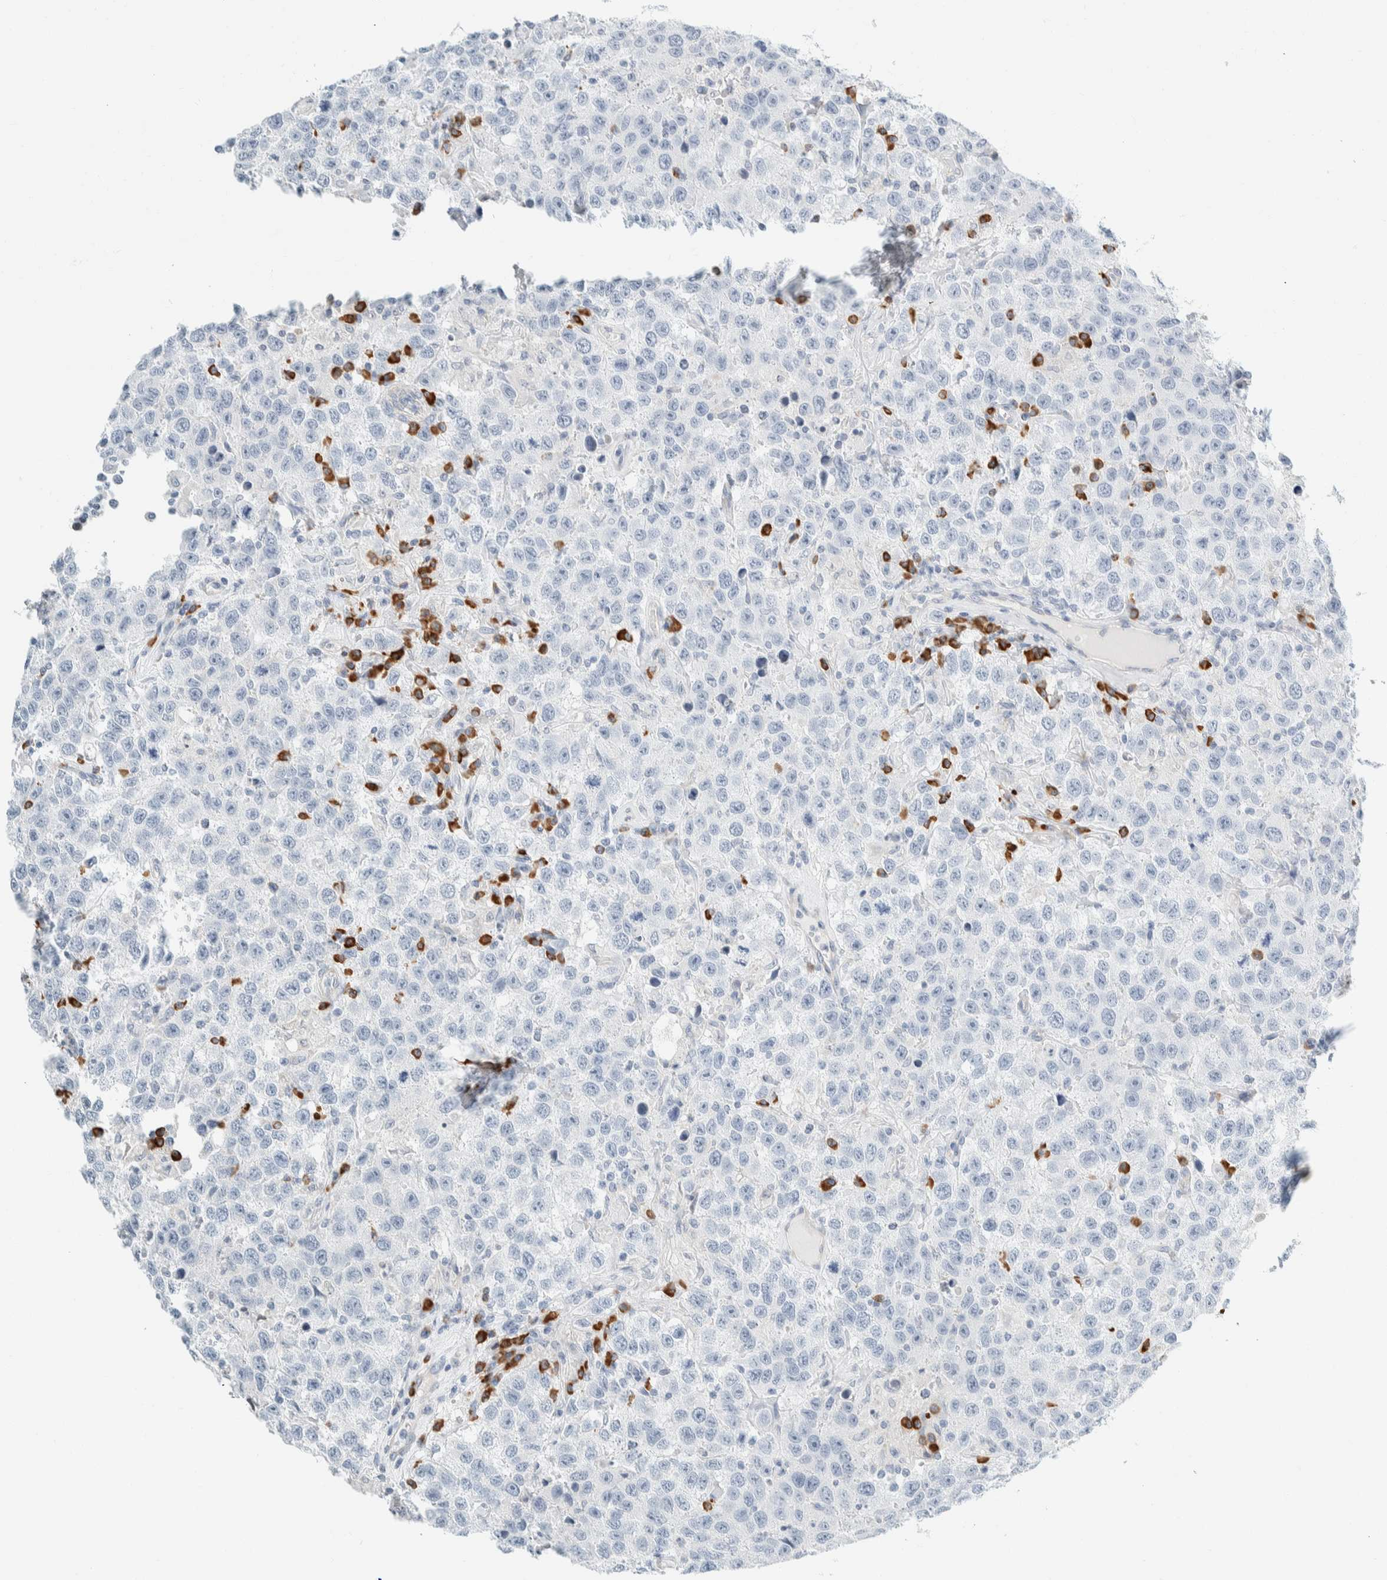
{"staining": {"intensity": "negative", "quantity": "none", "location": "none"}, "tissue": "testis cancer", "cell_type": "Tumor cells", "image_type": "cancer", "snomed": [{"axis": "morphology", "description": "Seminoma, NOS"}, {"axis": "topography", "description": "Testis"}], "caption": "Tumor cells show no significant positivity in seminoma (testis).", "gene": "ARHGAP27", "patient": {"sex": "male", "age": 41}}